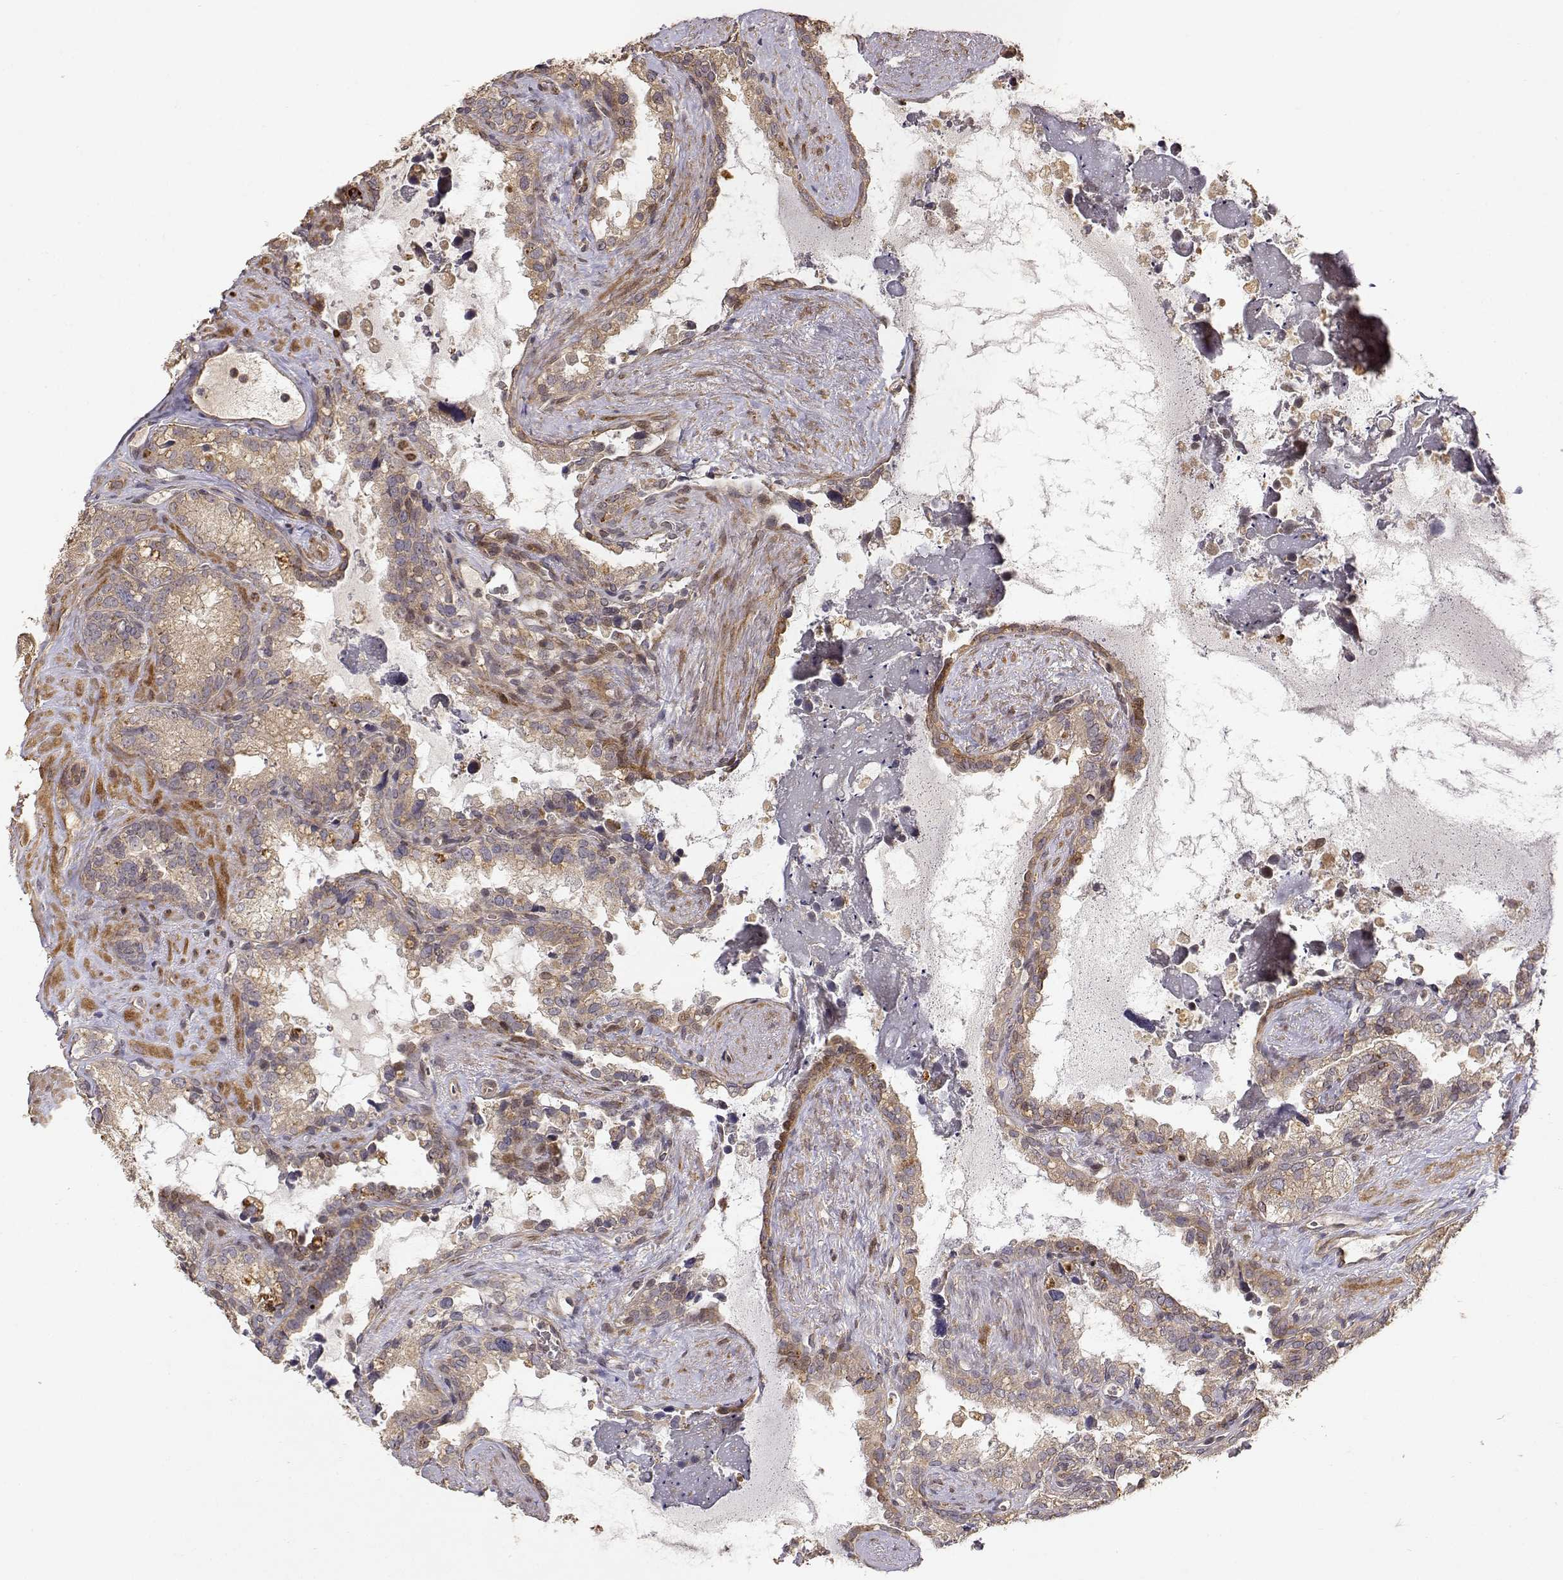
{"staining": {"intensity": "weak", "quantity": ">75%", "location": "cytoplasmic/membranous"}, "tissue": "seminal vesicle", "cell_type": "Glandular cells", "image_type": "normal", "snomed": [{"axis": "morphology", "description": "Normal tissue, NOS"}, {"axis": "topography", "description": "Seminal veicle"}], "caption": "Brown immunohistochemical staining in normal seminal vesicle exhibits weak cytoplasmic/membranous staining in approximately >75% of glandular cells. (Brightfield microscopy of DAB IHC at high magnification).", "gene": "PICK1", "patient": {"sex": "male", "age": 71}}